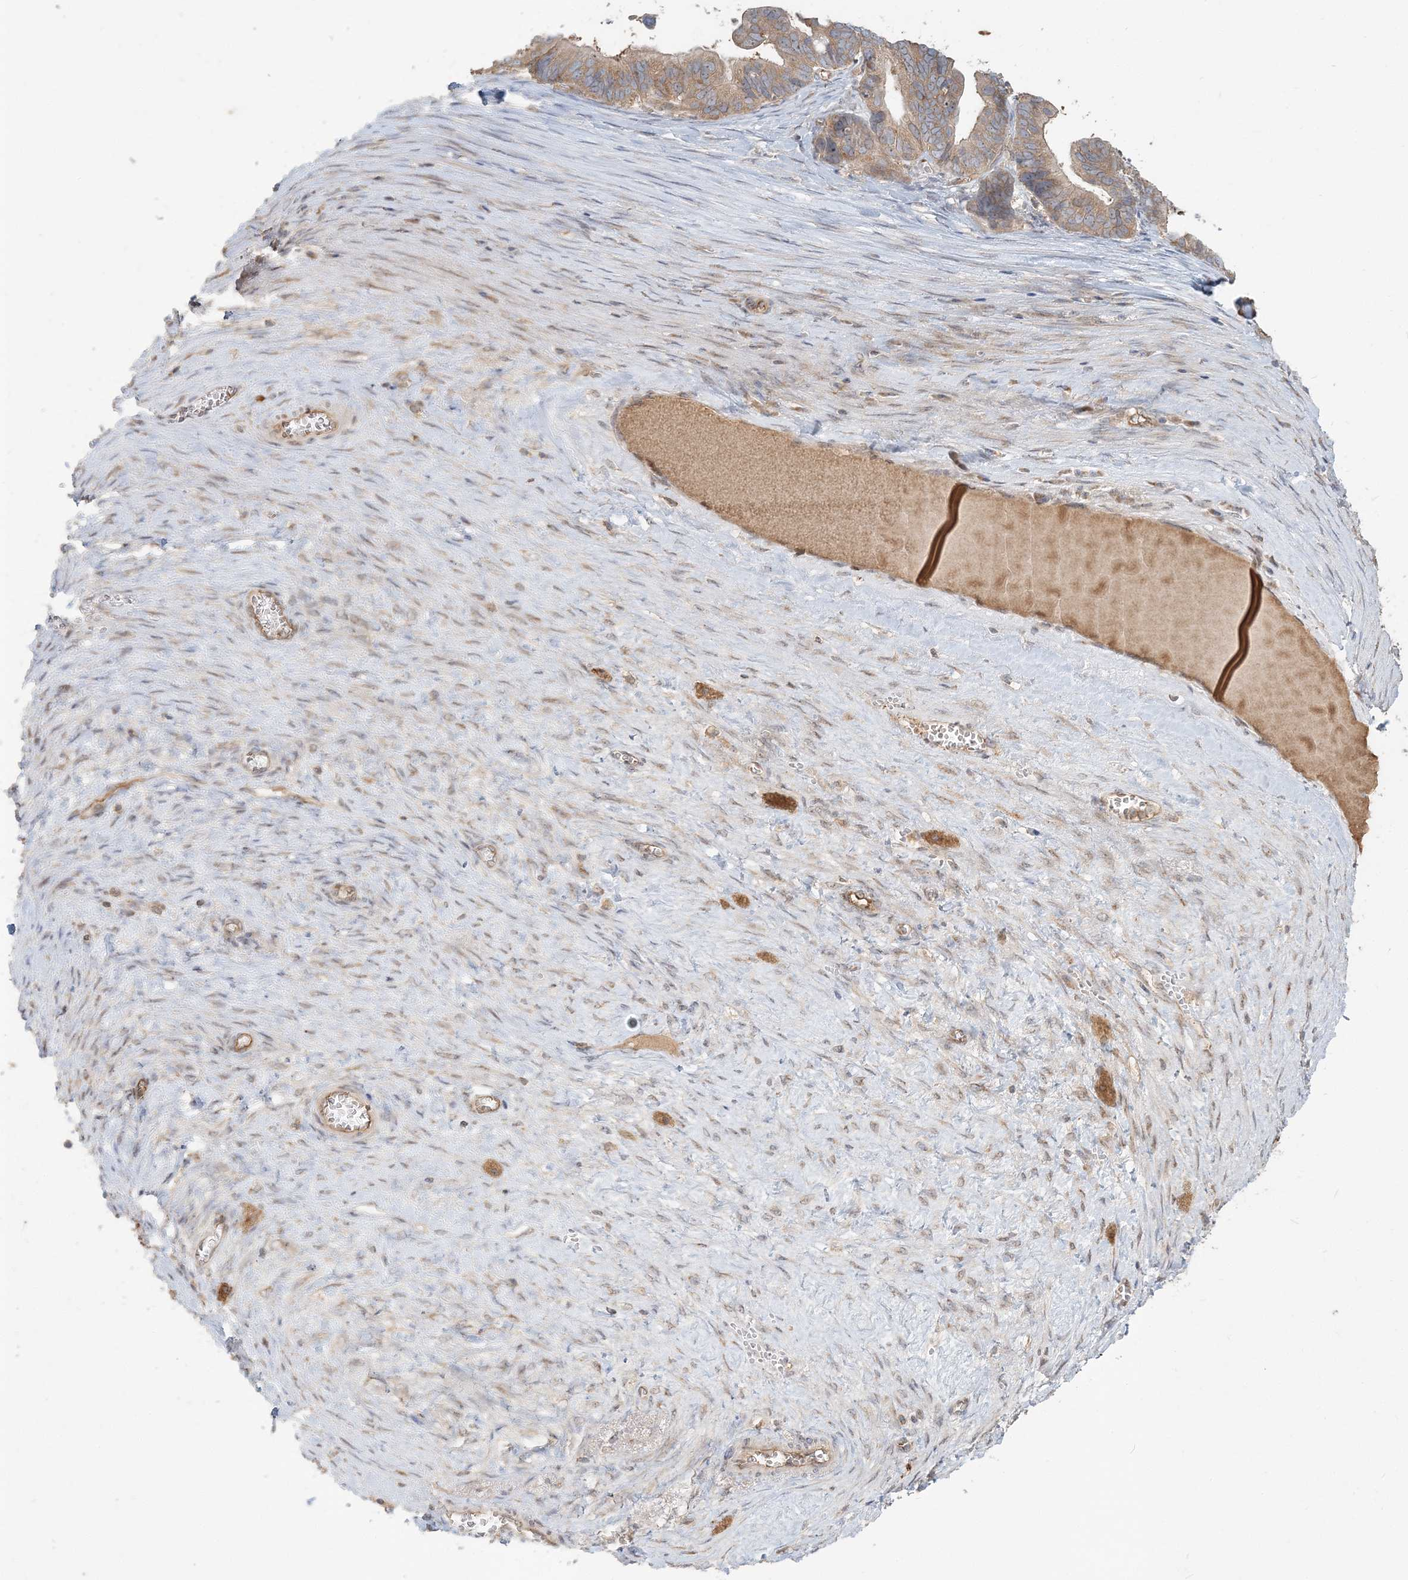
{"staining": {"intensity": "moderate", "quantity": ">75%", "location": "cytoplasmic/membranous,nuclear"}, "tissue": "ovarian cancer", "cell_type": "Tumor cells", "image_type": "cancer", "snomed": [{"axis": "morphology", "description": "Cystadenocarcinoma, serous, NOS"}, {"axis": "topography", "description": "Ovary"}], "caption": "Ovarian serous cystadenocarcinoma was stained to show a protein in brown. There is medium levels of moderate cytoplasmic/membranous and nuclear expression in about >75% of tumor cells.", "gene": "AP1AR", "patient": {"sex": "female", "age": 56}}